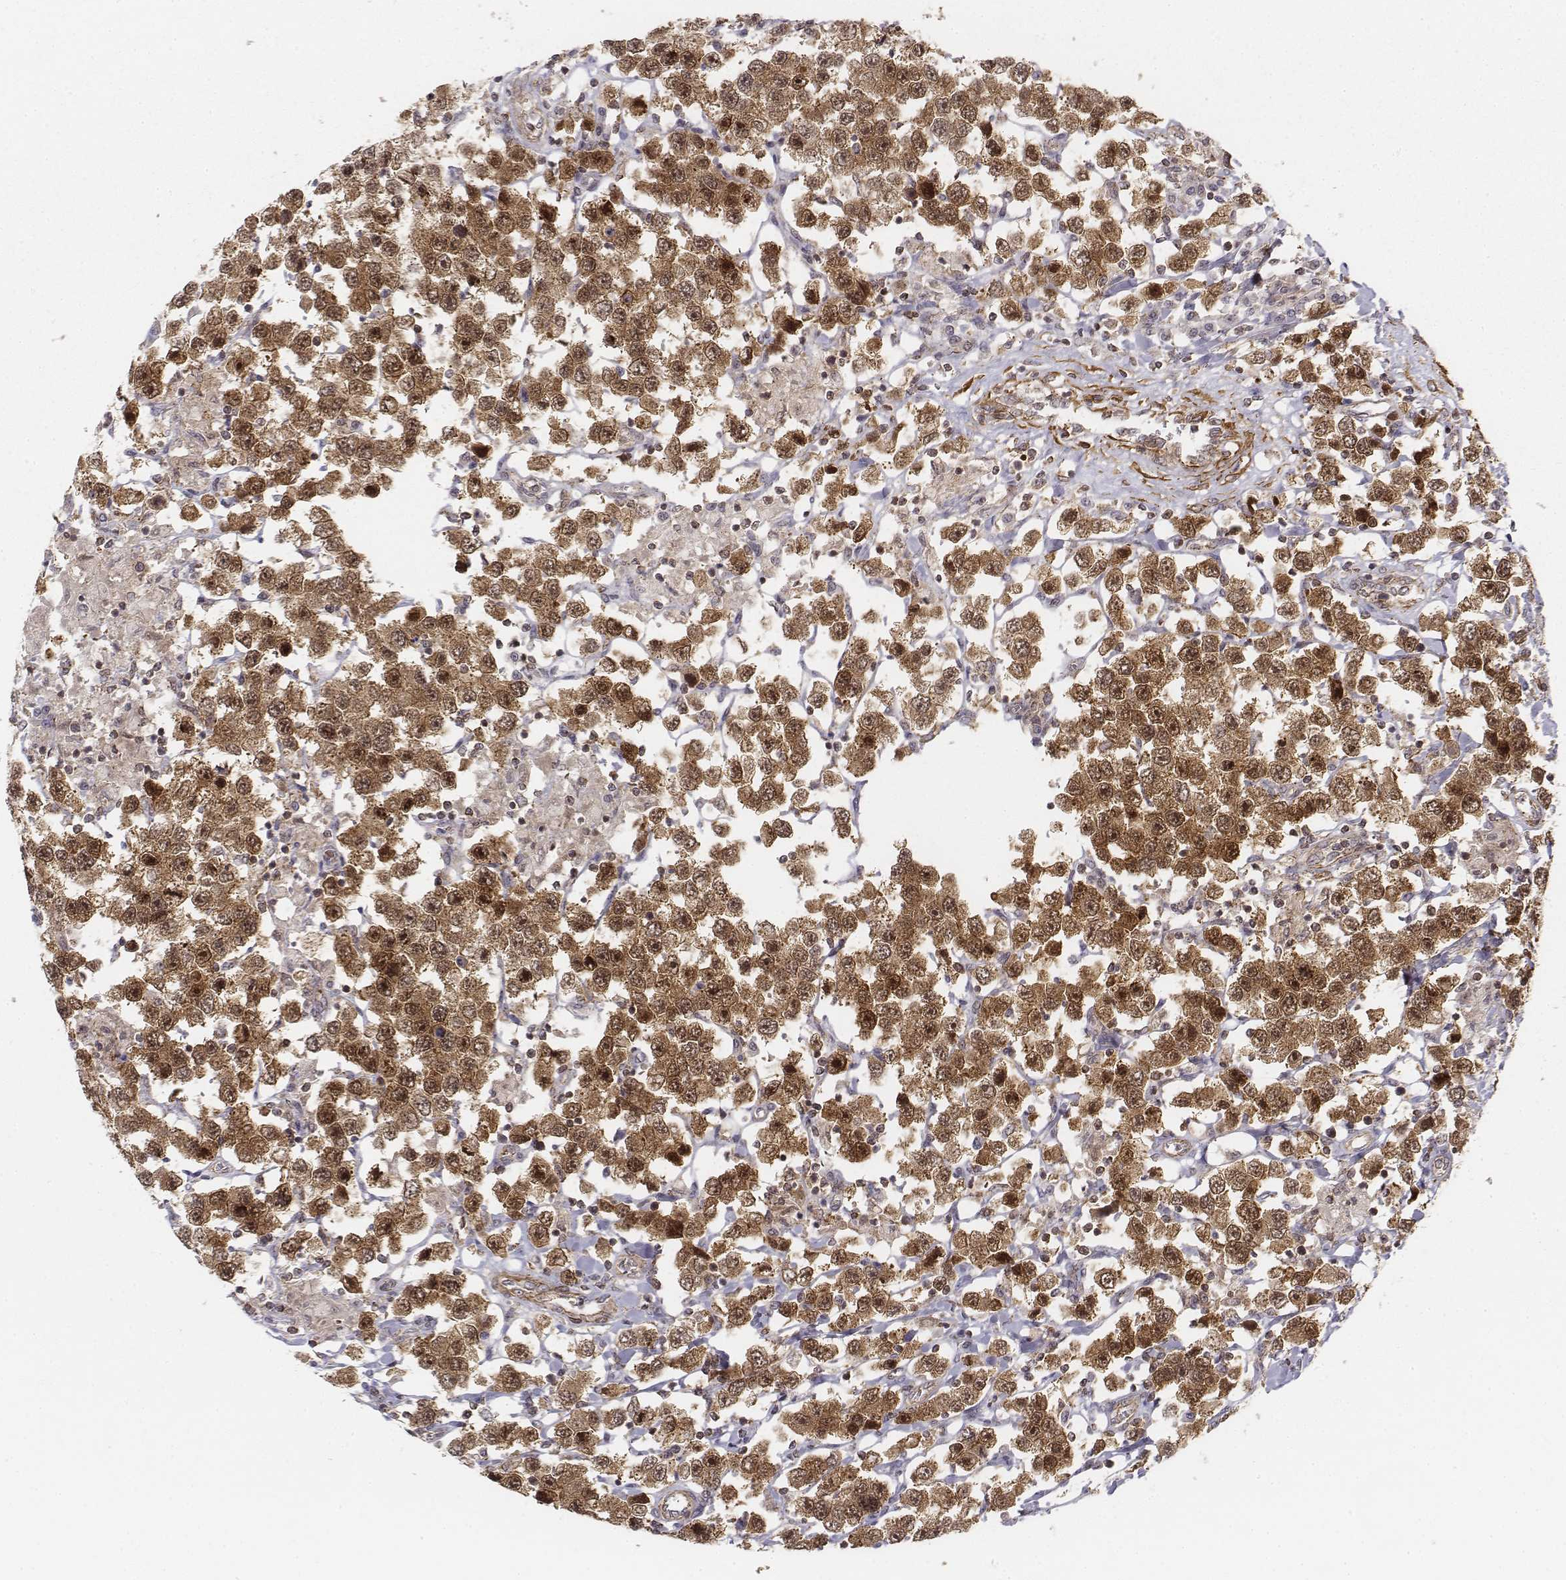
{"staining": {"intensity": "moderate", "quantity": ">75%", "location": "cytoplasmic/membranous,nuclear"}, "tissue": "testis cancer", "cell_type": "Tumor cells", "image_type": "cancer", "snomed": [{"axis": "morphology", "description": "Seminoma, NOS"}, {"axis": "topography", "description": "Testis"}], "caption": "Brown immunohistochemical staining in testis seminoma demonstrates moderate cytoplasmic/membranous and nuclear expression in approximately >75% of tumor cells.", "gene": "ZFYVE19", "patient": {"sex": "male", "age": 45}}